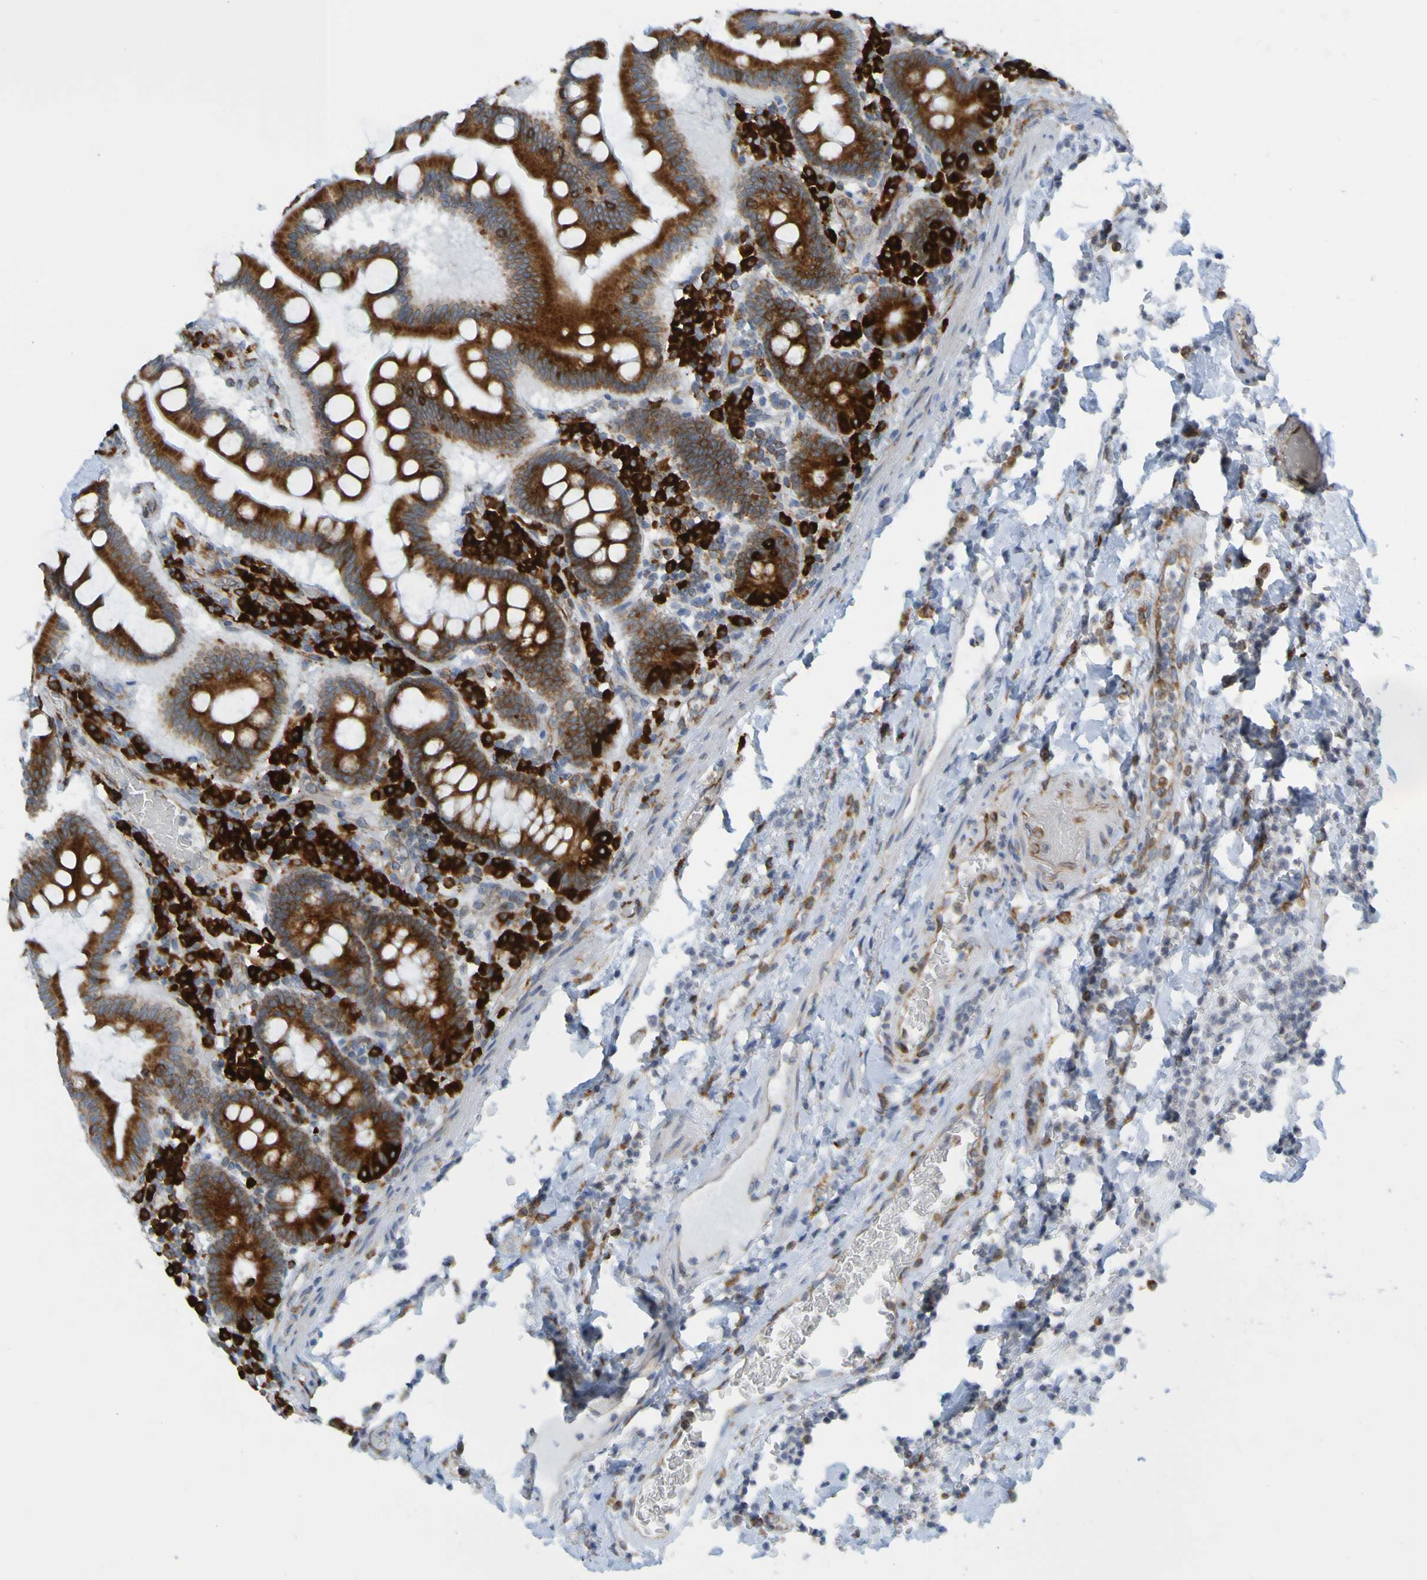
{"staining": {"intensity": "strong", "quantity": "25%-75%", "location": "cytoplasmic/membranous"}, "tissue": "stomach", "cell_type": "Glandular cells", "image_type": "normal", "snomed": [{"axis": "morphology", "description": "Normal tissue, NOS"}, {"axis": "topography", "description": "Stomach, upper"}], "caption": "Immunohistochemical staining of unremarkable stomach reveals high levels of strong cytoplasmic/membranous positivity in about 25%-75% of glandular cells.", "gene": "SSR1", "patient": {"sex": "male", "age": 68}}